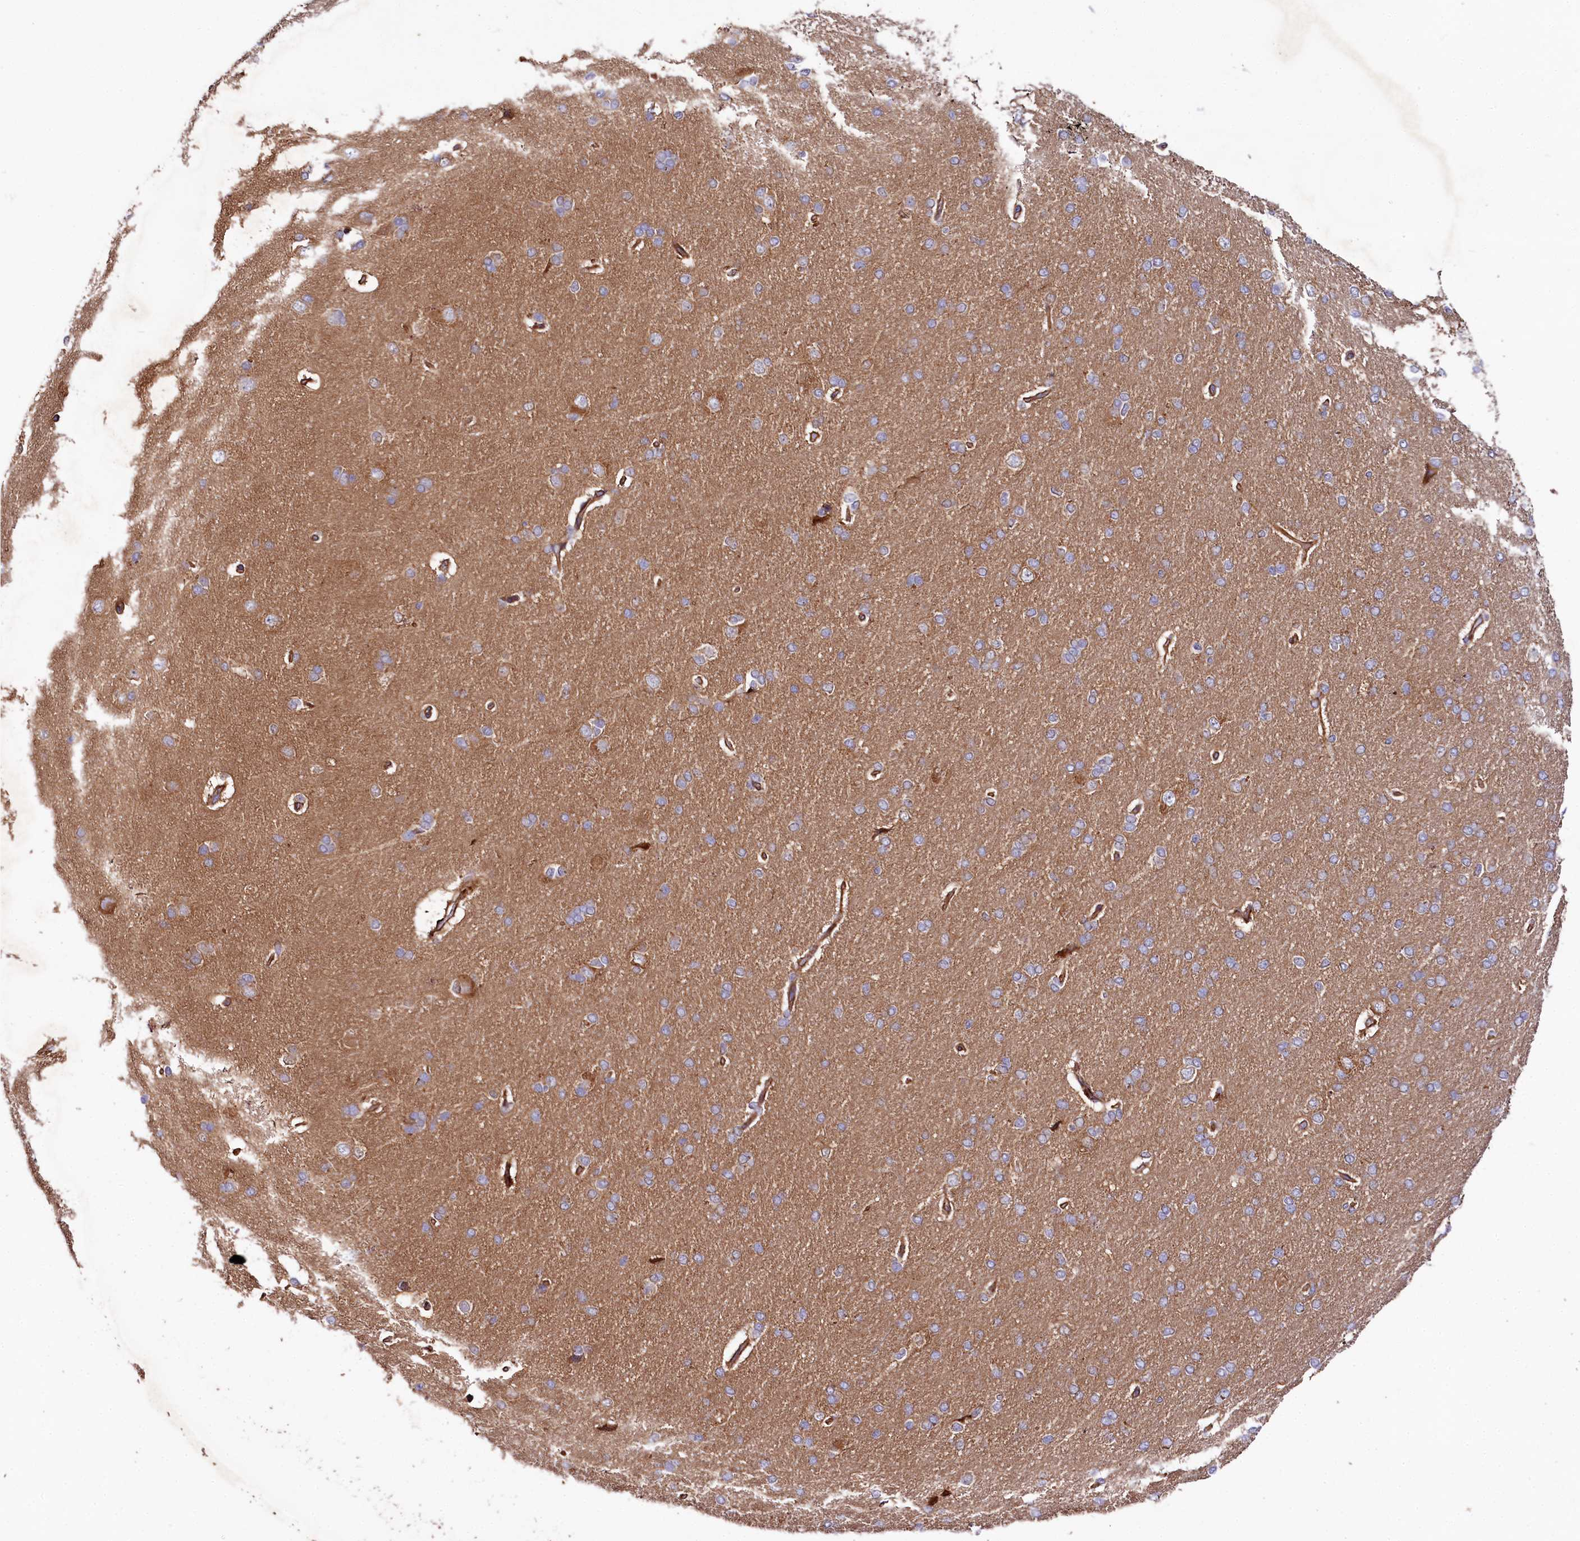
{"staining": {"intensity": "moderate", "quantity": ">75%", "location": "cytoplasmic/membranous"}, "tissue": "cerebral cortex", "cell_type": "Endothelial cells", "image_type": "normal", "snomed": [{"axis": "morphology", "description": "Normal tissue, NOS"}, {"axis": "topography", "description": "Cerebral cortex"}], "caption": "Moderate cytoplasmic/membranous protein positivity is appreciated in about >75% of endothelial cells in cerebral cortex. The protein is stained brown, and the nuclei are stained in blue (DAB IHC with brightfield microscopy, high magnification).", "gene": "SPATS2", "patient": {"sex": "male", "age": 62}}